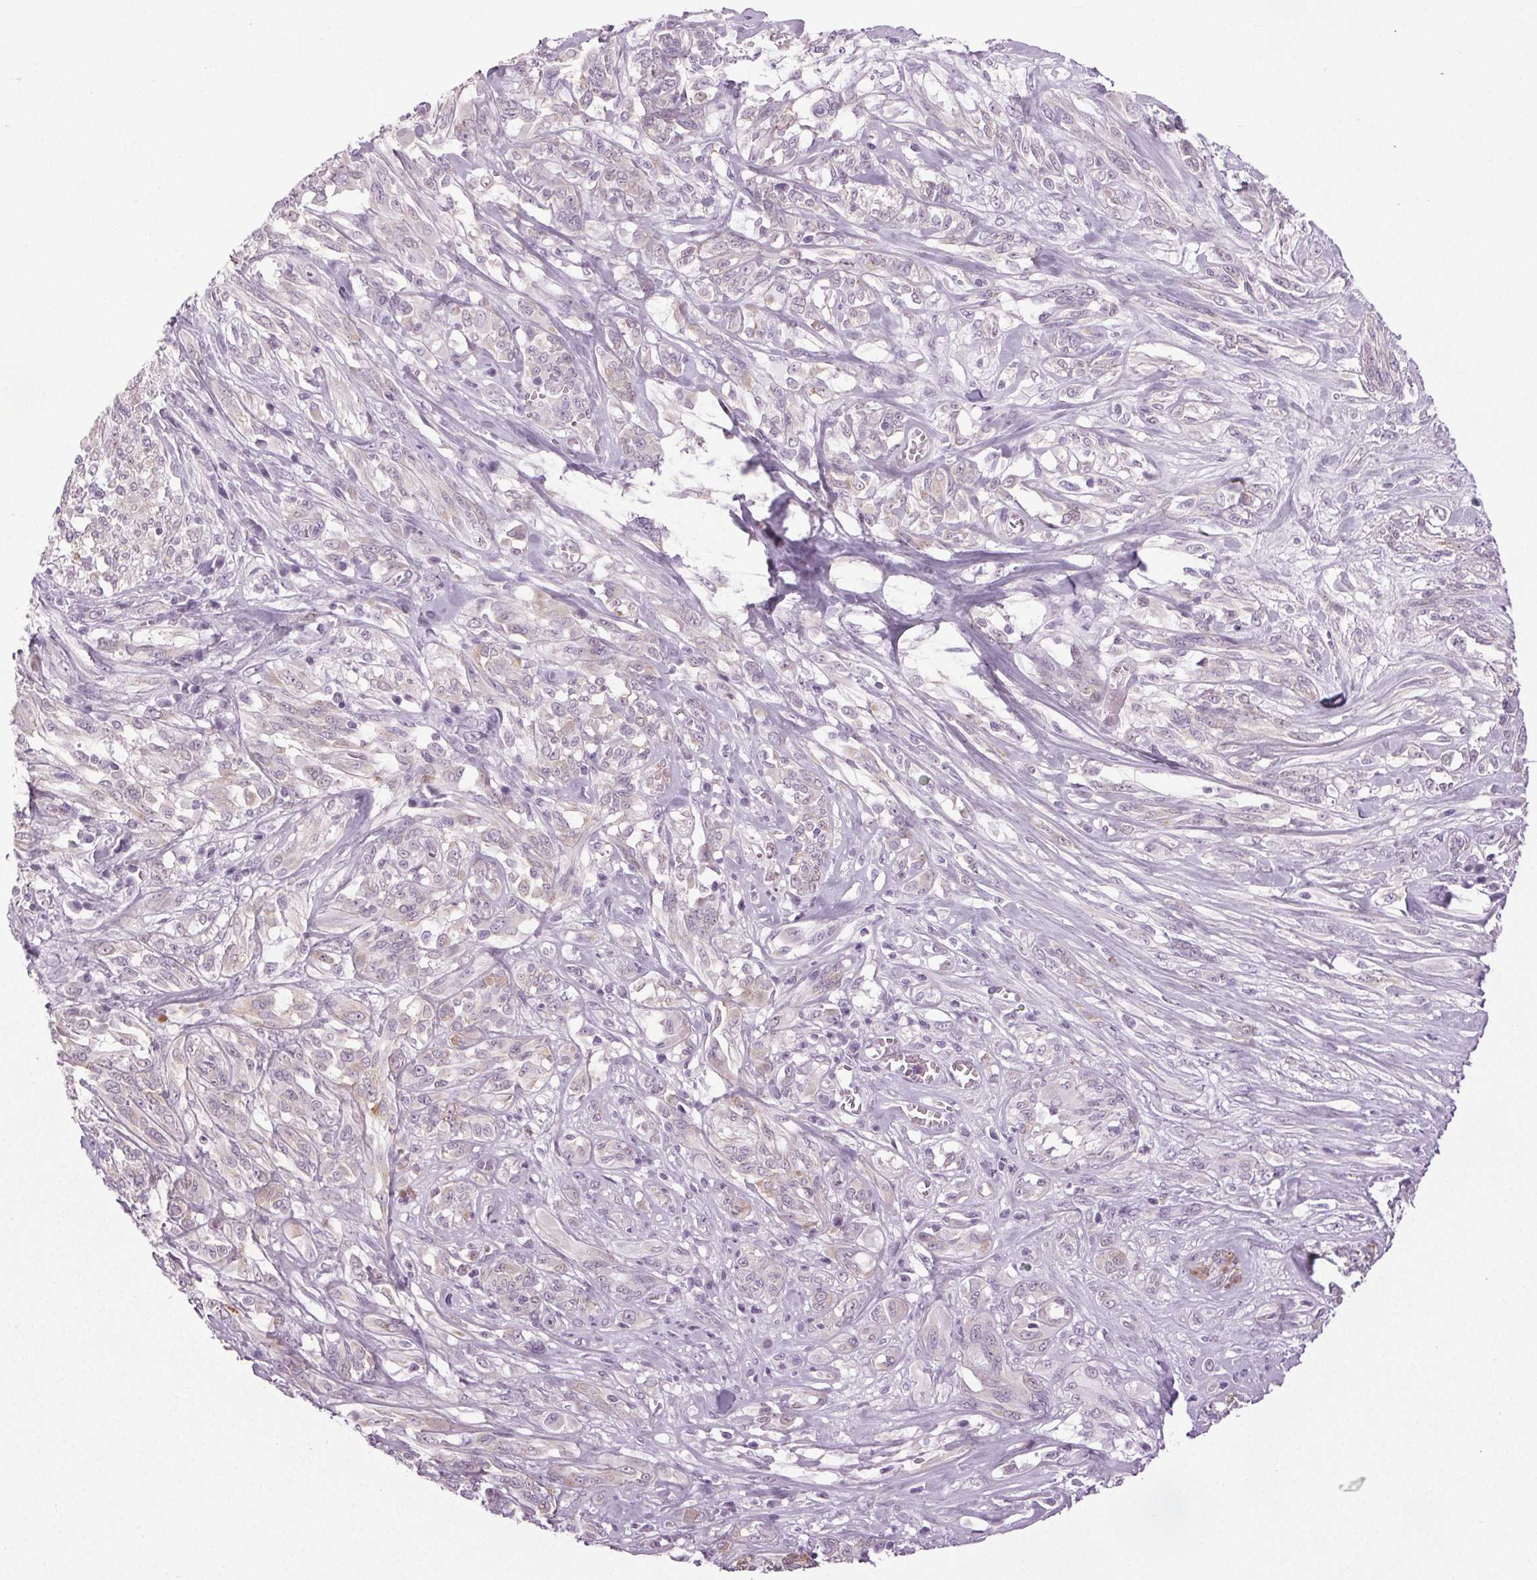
{"staining": {"intensity": "negative", "quantity": "none", "location": "none"}, "tissue": "melanoma", "cell_type": "Tumor cells", "image_type": "cancer", "snomed": [{"axis": "morphology", "description": "Malignant melanoma, NOS"}, {"axis": "topography", "description": "Skin"}], "caption": "The histopathology image reveals no significant positivity in tumor cells of melanoma.", "gene": "IGF2BP1", "patient": {"sex": "female", "age": 91}}